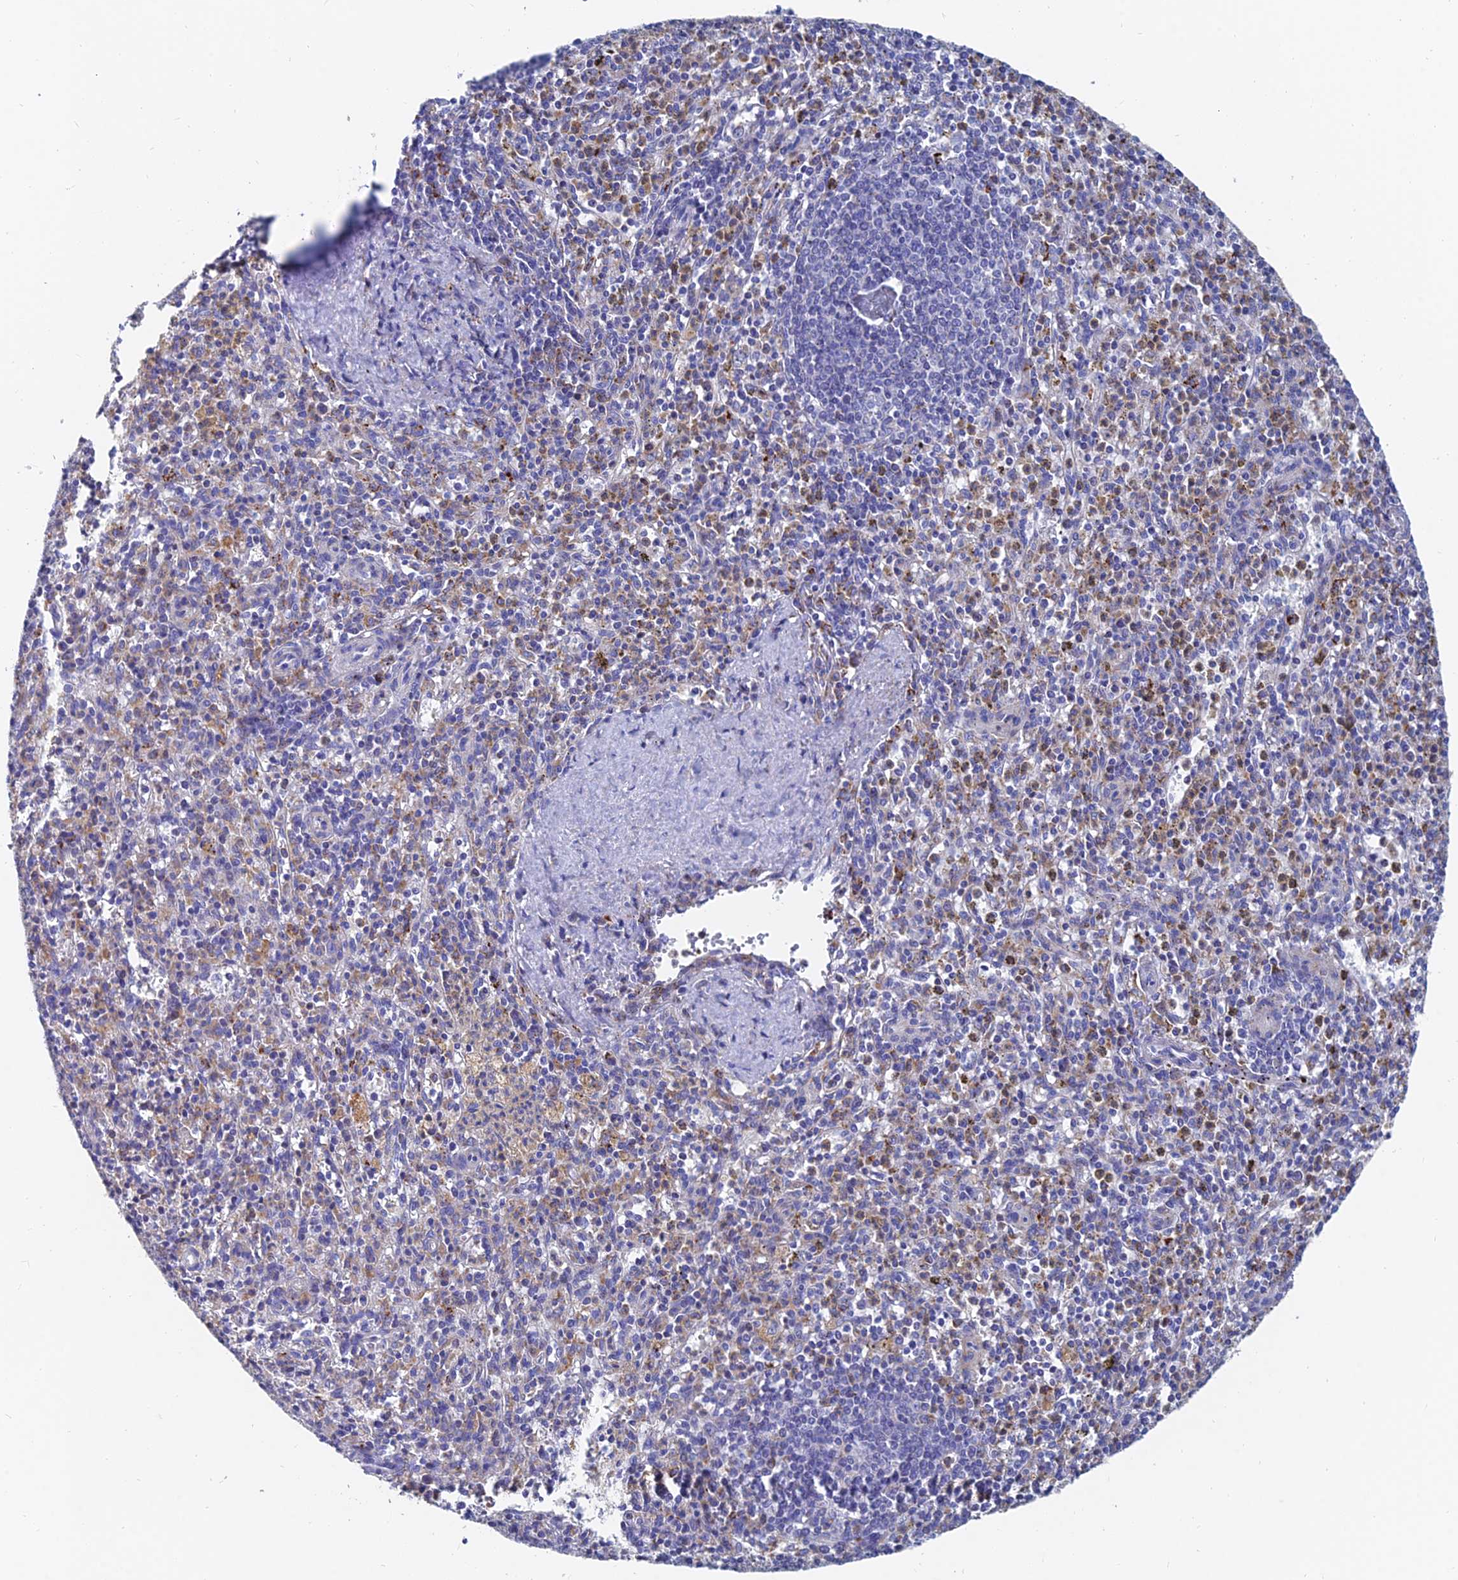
{"staining": {"intensity": "moderate", "quantity": "<25%", "location": "cytoplasmic/membranous"}, "tissue": "spleen", "cell_type": "Cells in red pulp", "image_type": "normal", "snomed": [{"axis": "morphology", "description": "Normal tissue, NOS"}, {"axis": "topography", "description": "Spleen"}], "caption": "The histopathology image reveals immunohistochemical staining of benign spleen. There is moderate cytoplasmic/membranous positivity is appreciated in approximately <25% of cells in red pulp. (Brightfield microscopy of DAB IHC at high magnification).", "gene": "SPNS1", "patient": {"sex": "male", "age": 72}}